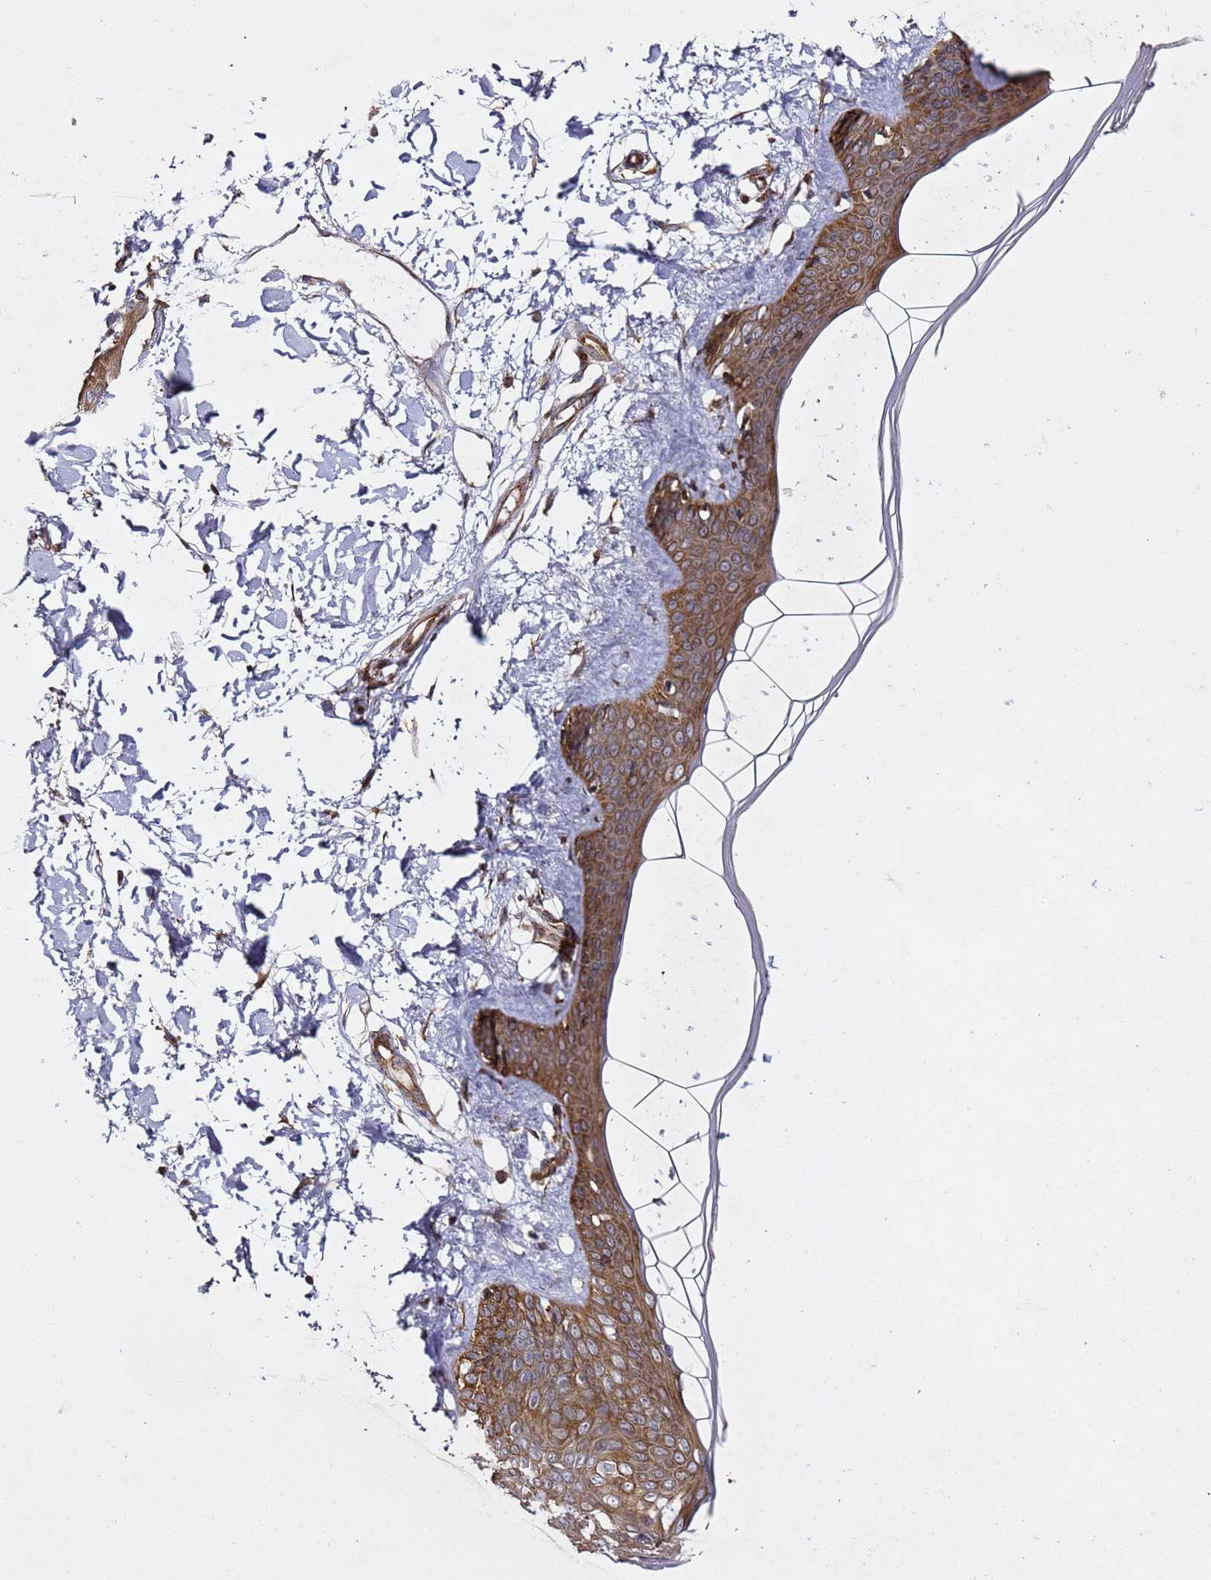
{"staining": {"intensity": "moderate", "quantity": ">75%", "location": "cytoplasmic/membranous"}, "tissue": "skin", "cell_type": "Fibroblasts", "image_type": "normal", "snomed": [{"axis": "morphology", "description": "Normal tissue, NOS"}, {"axis": "topography", "description": "Skin"}], "caption": "Protein expression analysis of unremarkable human skin reveals moderate cytoplasmic/membranous staining in about >75% of fibroblasts. The protein of interest is stained brown, and the nuclei are stained in blue (DAB (3,3'-diaminobenzidine) IHC with brightfield microscopy, high magnification).", "gene": "TPST1", "patient": {"sex": "female", "age": 34}}